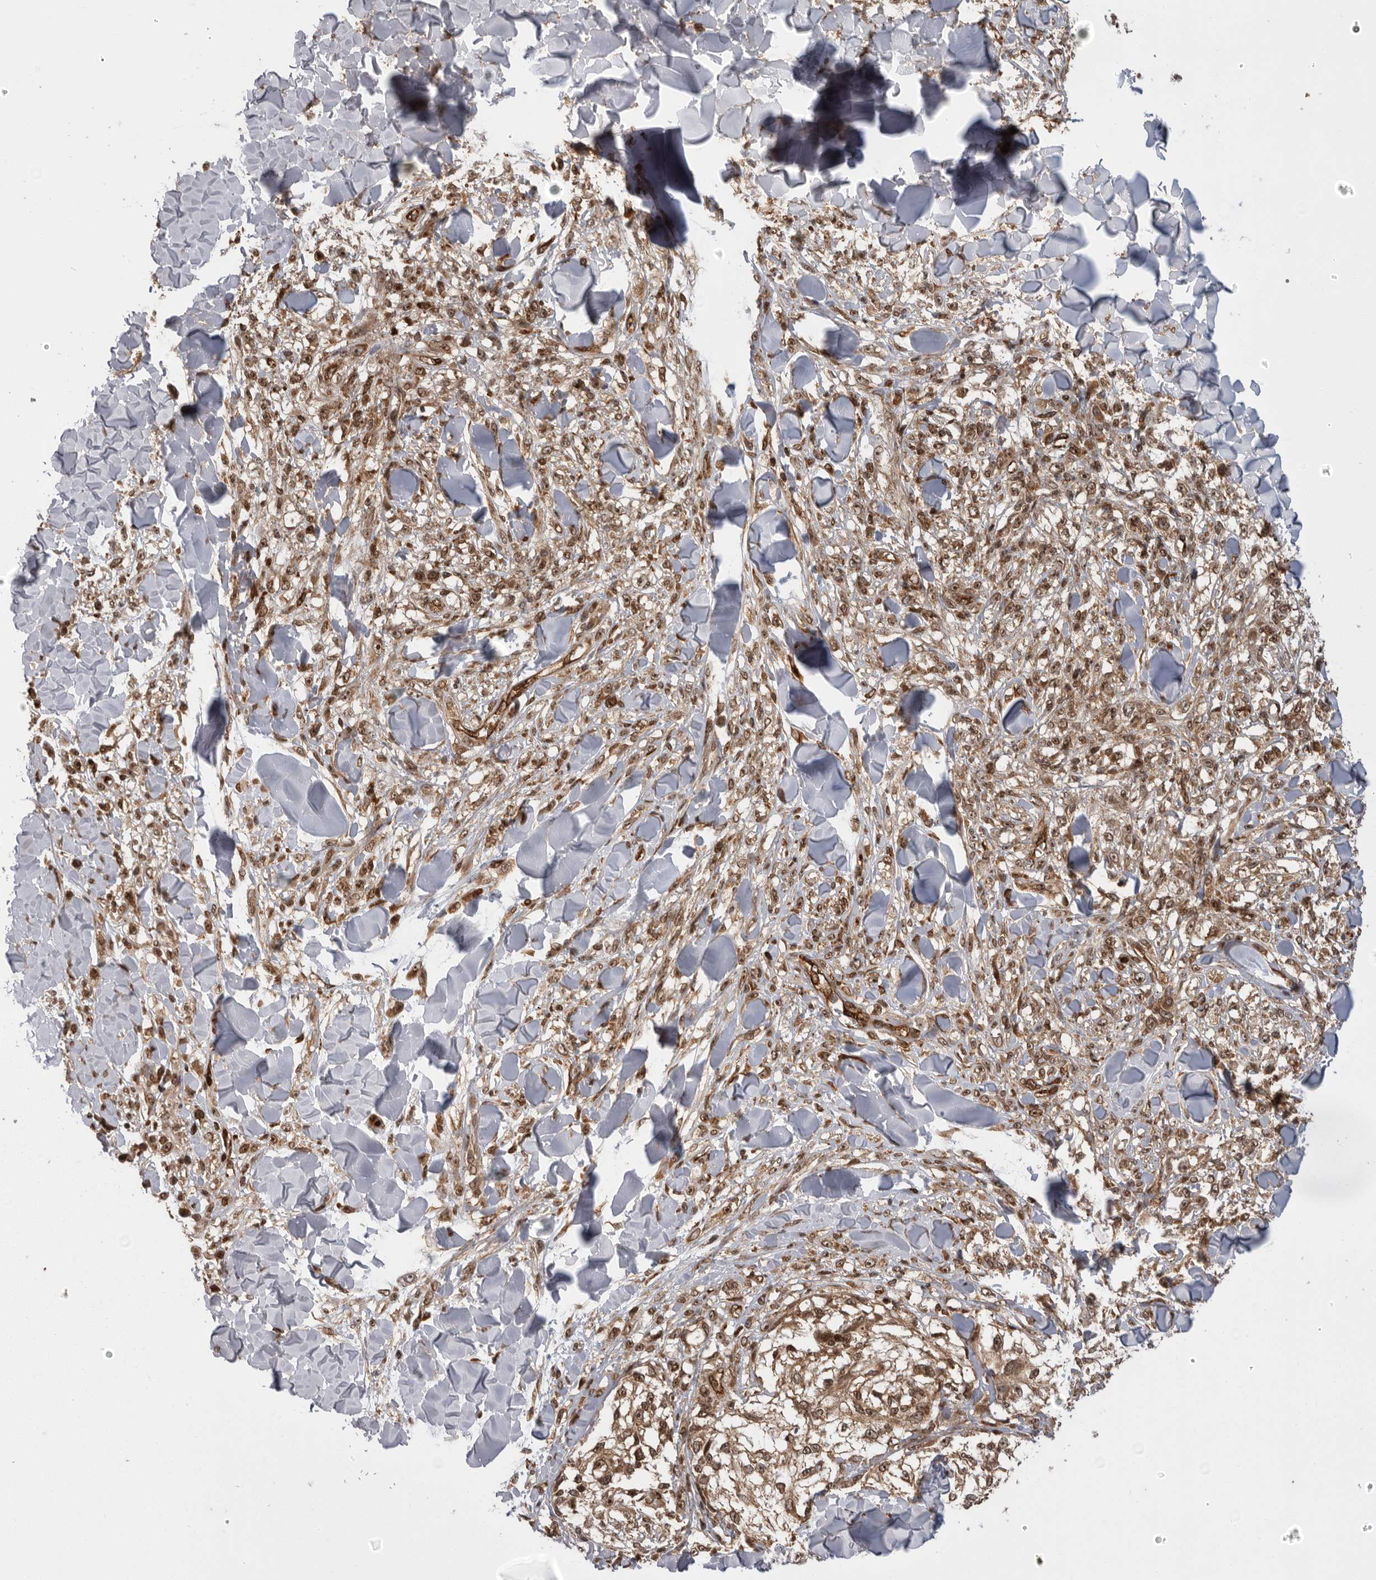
{"staining": {"intensity": "moderate", "quantity": ">75%", "location": "nuclear"}, "tissue": "melanoma", "cell_type": "Tumor cells", "image_type": "cancer", "snomed": [{"axis": "morphology", "description": "Malignant melanoma, NOS"}, {"axis": "topography", "description": "Skin of head"}], "caption": "Melanoma tissue exhibits moderate nuclear staining in approximately >75% of tumor cells, visualized by immunohistochemistry.", "gene": "DHDDS", "patient": {"sex": "male", "age": 83}}